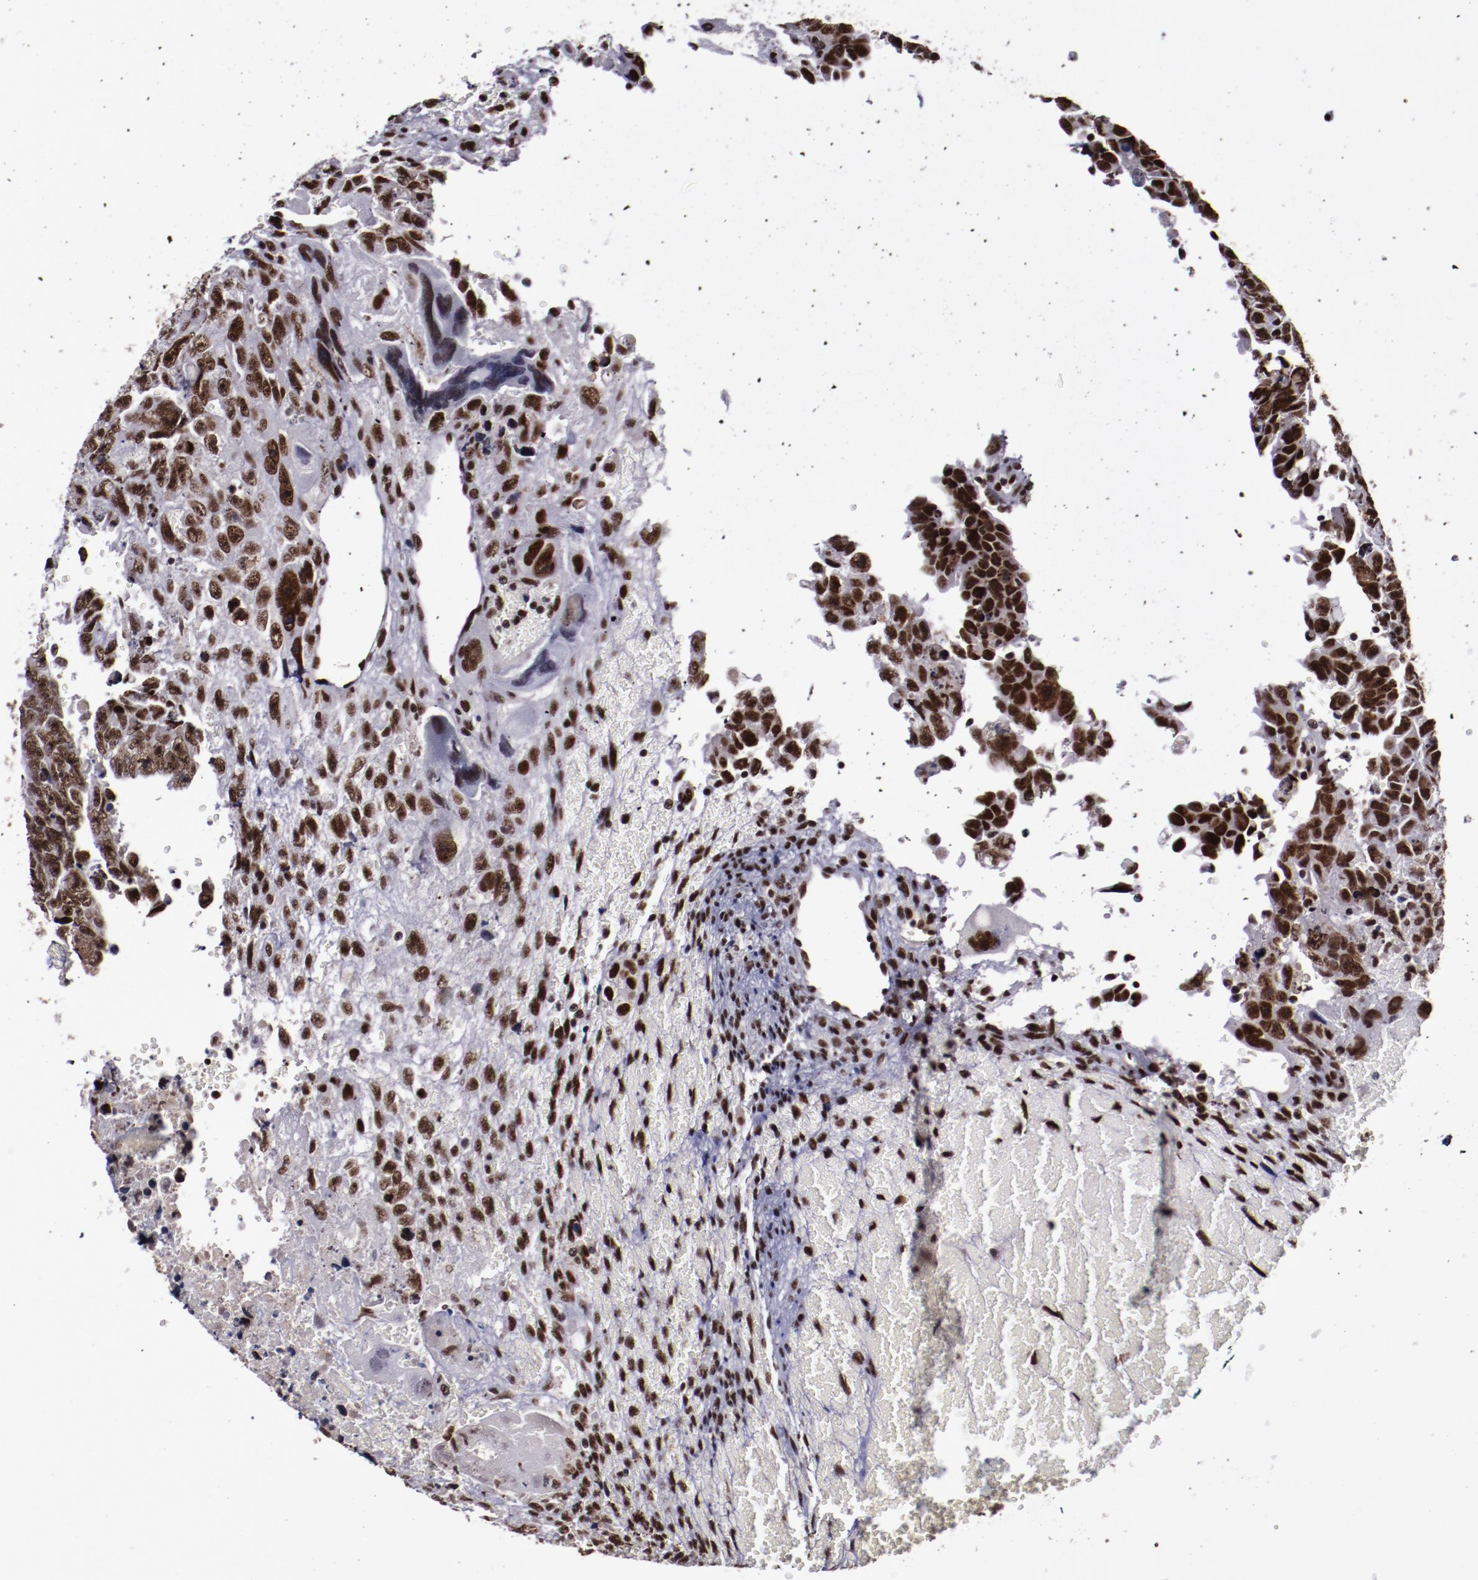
{"staining": {"intensity": "strong", "quantity": ">75%", "location": "nuclear"}, "tissue": "testis cancer", "cell_type": "Tumor cells", "image_type": "cancer", "snomed": [{"axis": "morphology", "description": "Carcinoma, Embryonal, NOS"}, {"axis": "topography", "description": "Testis"}], "caption": "Testis cancer (embryonal carcinoma) stained with a protein marker exhibits strong staining in tumor cells.", "gene": "ERH", "patient": {"sex": "male", "age": 28}}